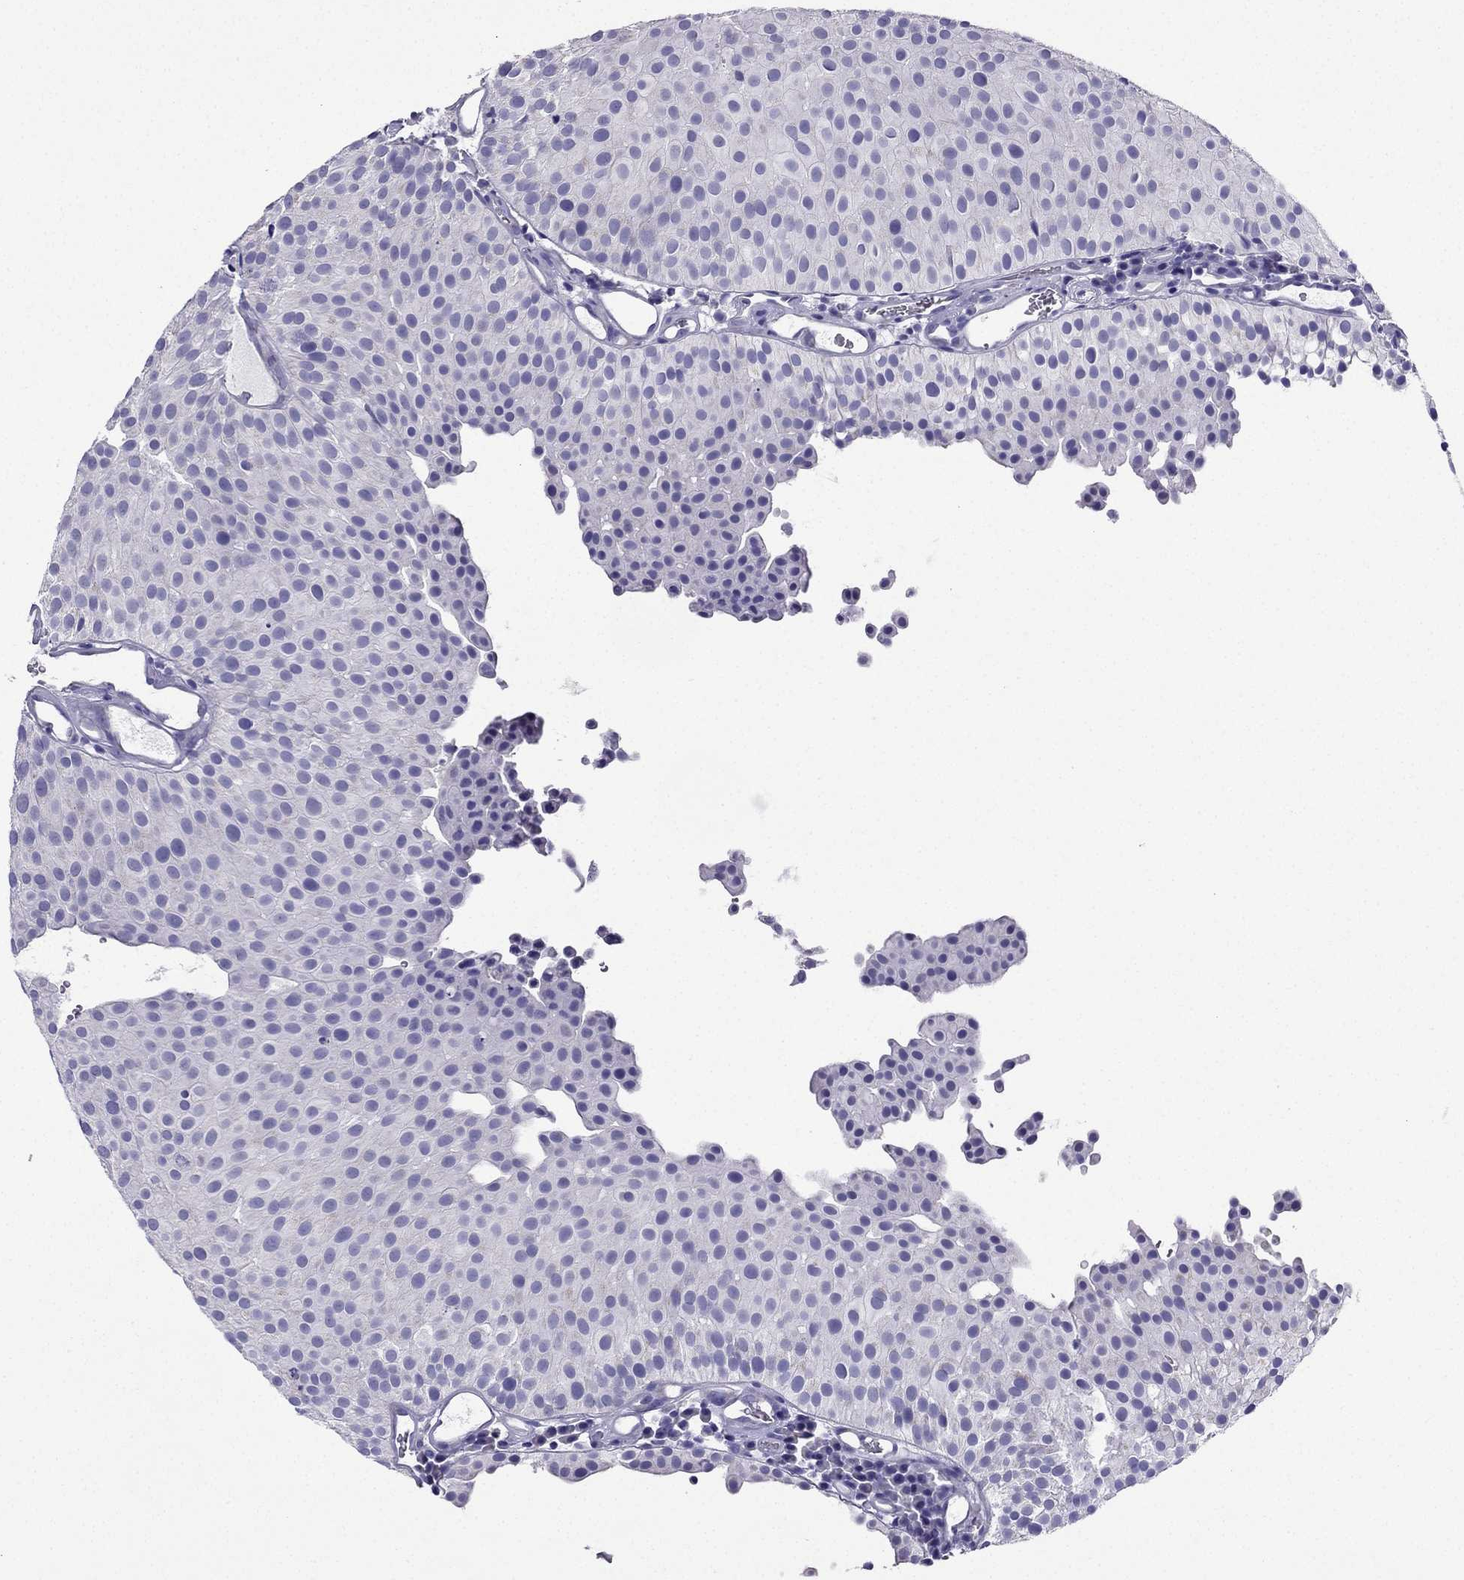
{"staining": {"intensity": "negative", "quantity": "none", "location": "none"}, "tissue": "urothelial cancer", "cell_type": "Tumor cells", "image_type": "cancer", "snomed": [{"axis": "morphology", "description": "Urothelial carcinoma, Low grade"}, {"axis": "topography", "description": "Urinary bladder"}], "caption": "Image shows no protein expression in tumor cells of urothelial carcinoma (low-grade) tissue.", "gene": "KIF5A", "patient": {"sex": "female", "age": 87}}